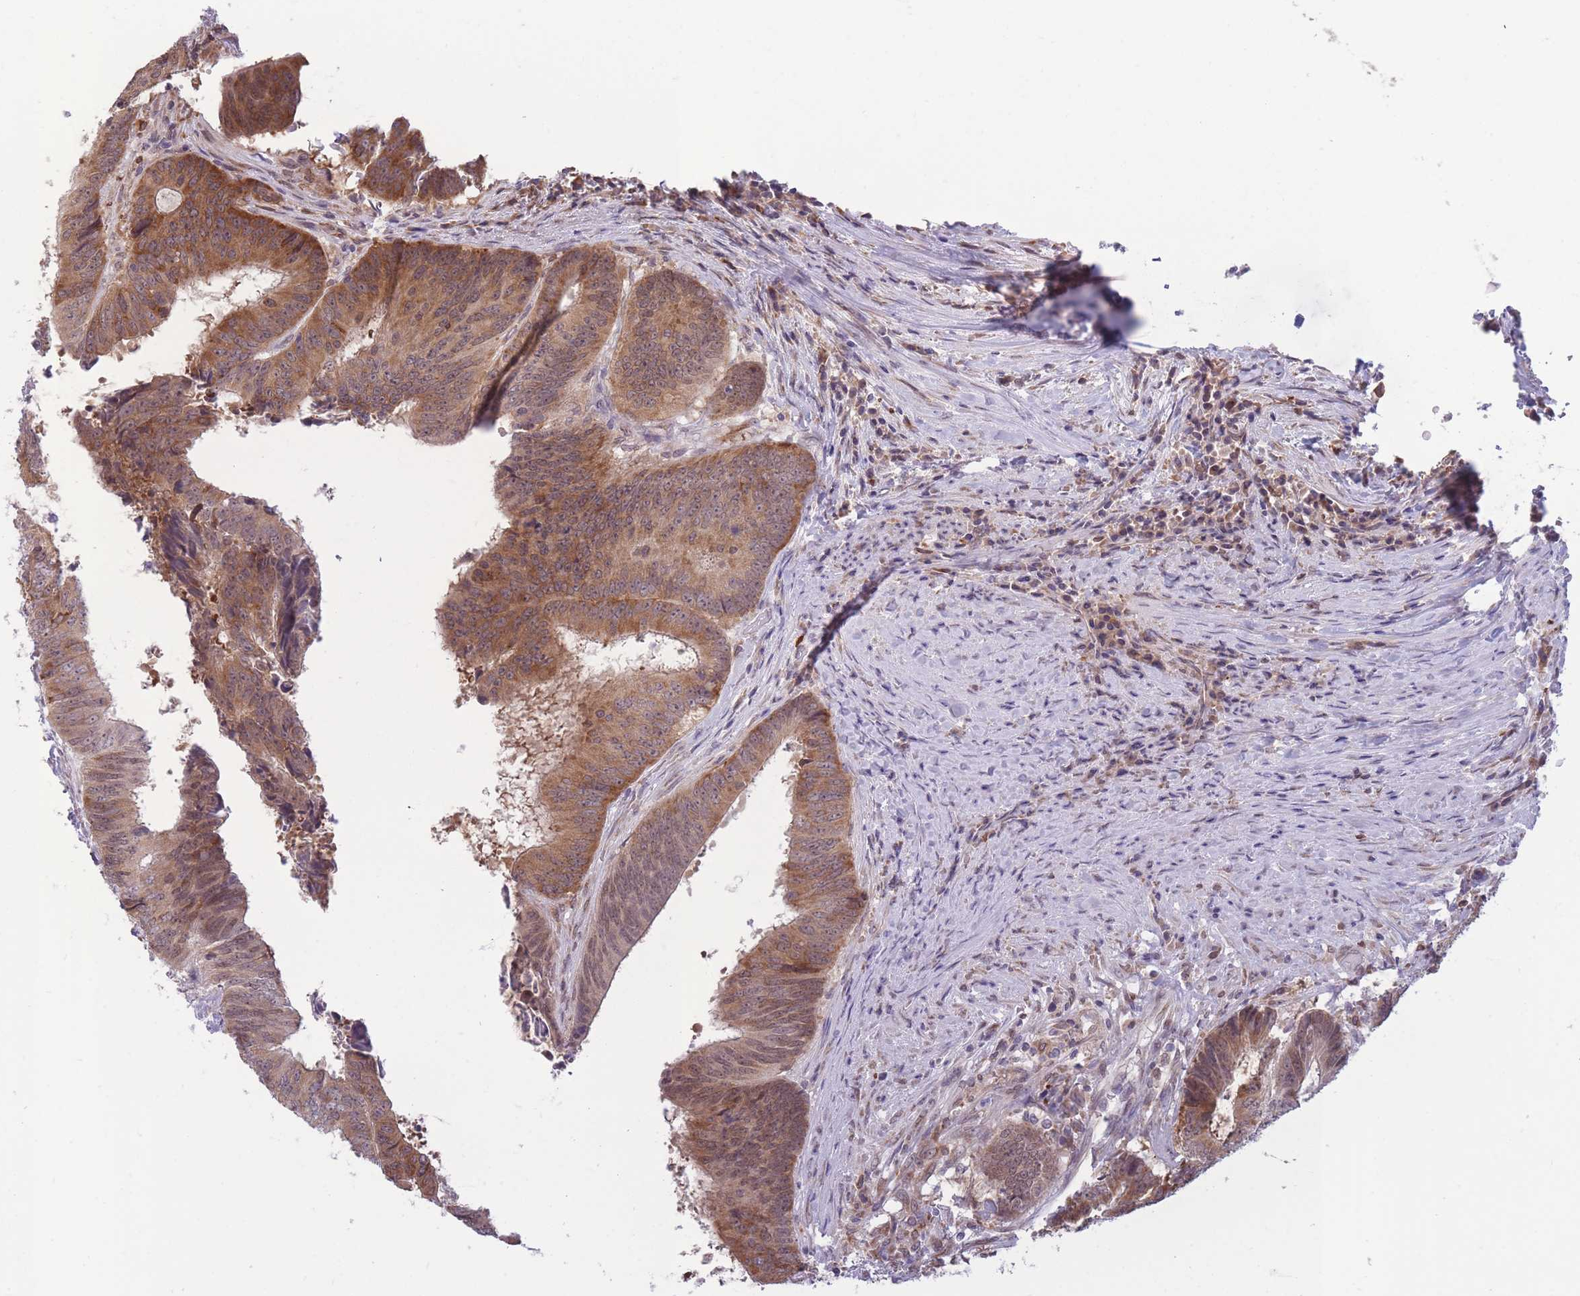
{"staining": {"intensity": "moderate", "quantity": ">75%", "location": "cytoplasmic/membranous"}, "tissue": "colorectal cancer", "cell_type": "Tumor cells", "image_type": "cancer", "snomed": [{"axis": "morphology", "description": "Adenocarcinoma, NOS"}, {"axis": "topography", "description": "Rectum"}], "caption": "Brown immunohistochemical staining in colorectal cancer (adenocarcinoma) demonstrates moderate cytoplasmic/membranous expression in approximately >75% of tumor cells.", "gene": "TMEM121", "patient": {"sex": "male", "age": 72}}